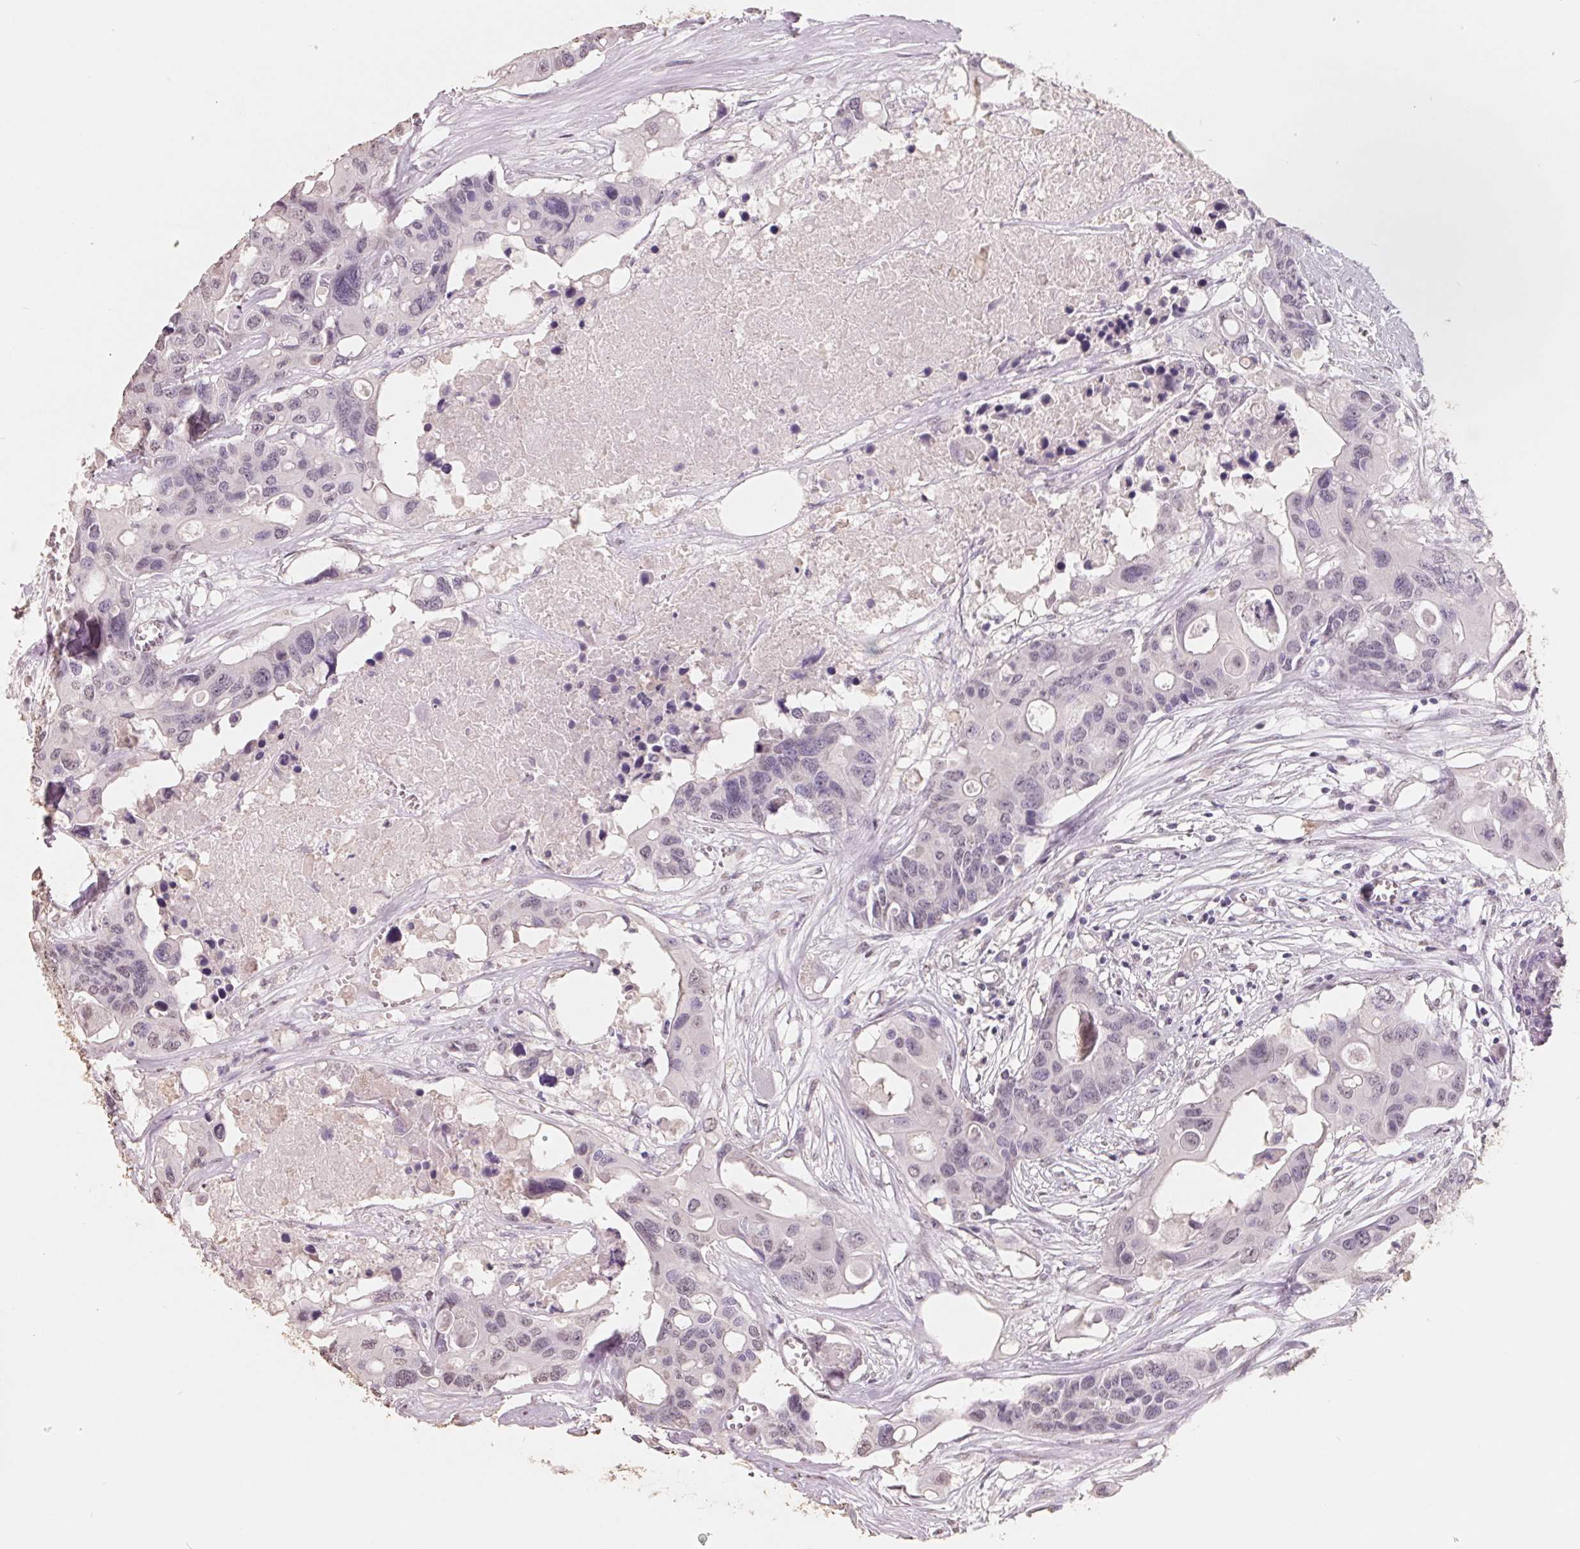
{"staining": {"intensity": "negative", "quantity": "none", "location": "none"}, "tissue": "colorectal cancer", "cell_type": "Tumor cells", "image_type": "cancer", "snomed": [{"axis": "morphology", "description": "Adenocarcinoma, NOS"}, {"axis": "topography", "description": "Colon"}], "caption": "This is a histopathology image of immunohistochemistry (IHC) staining of colorectal cancer, which shows no expression in tumor cells.", "gene": "FTCD", "patient": {"sex": "male", "age": 77}}